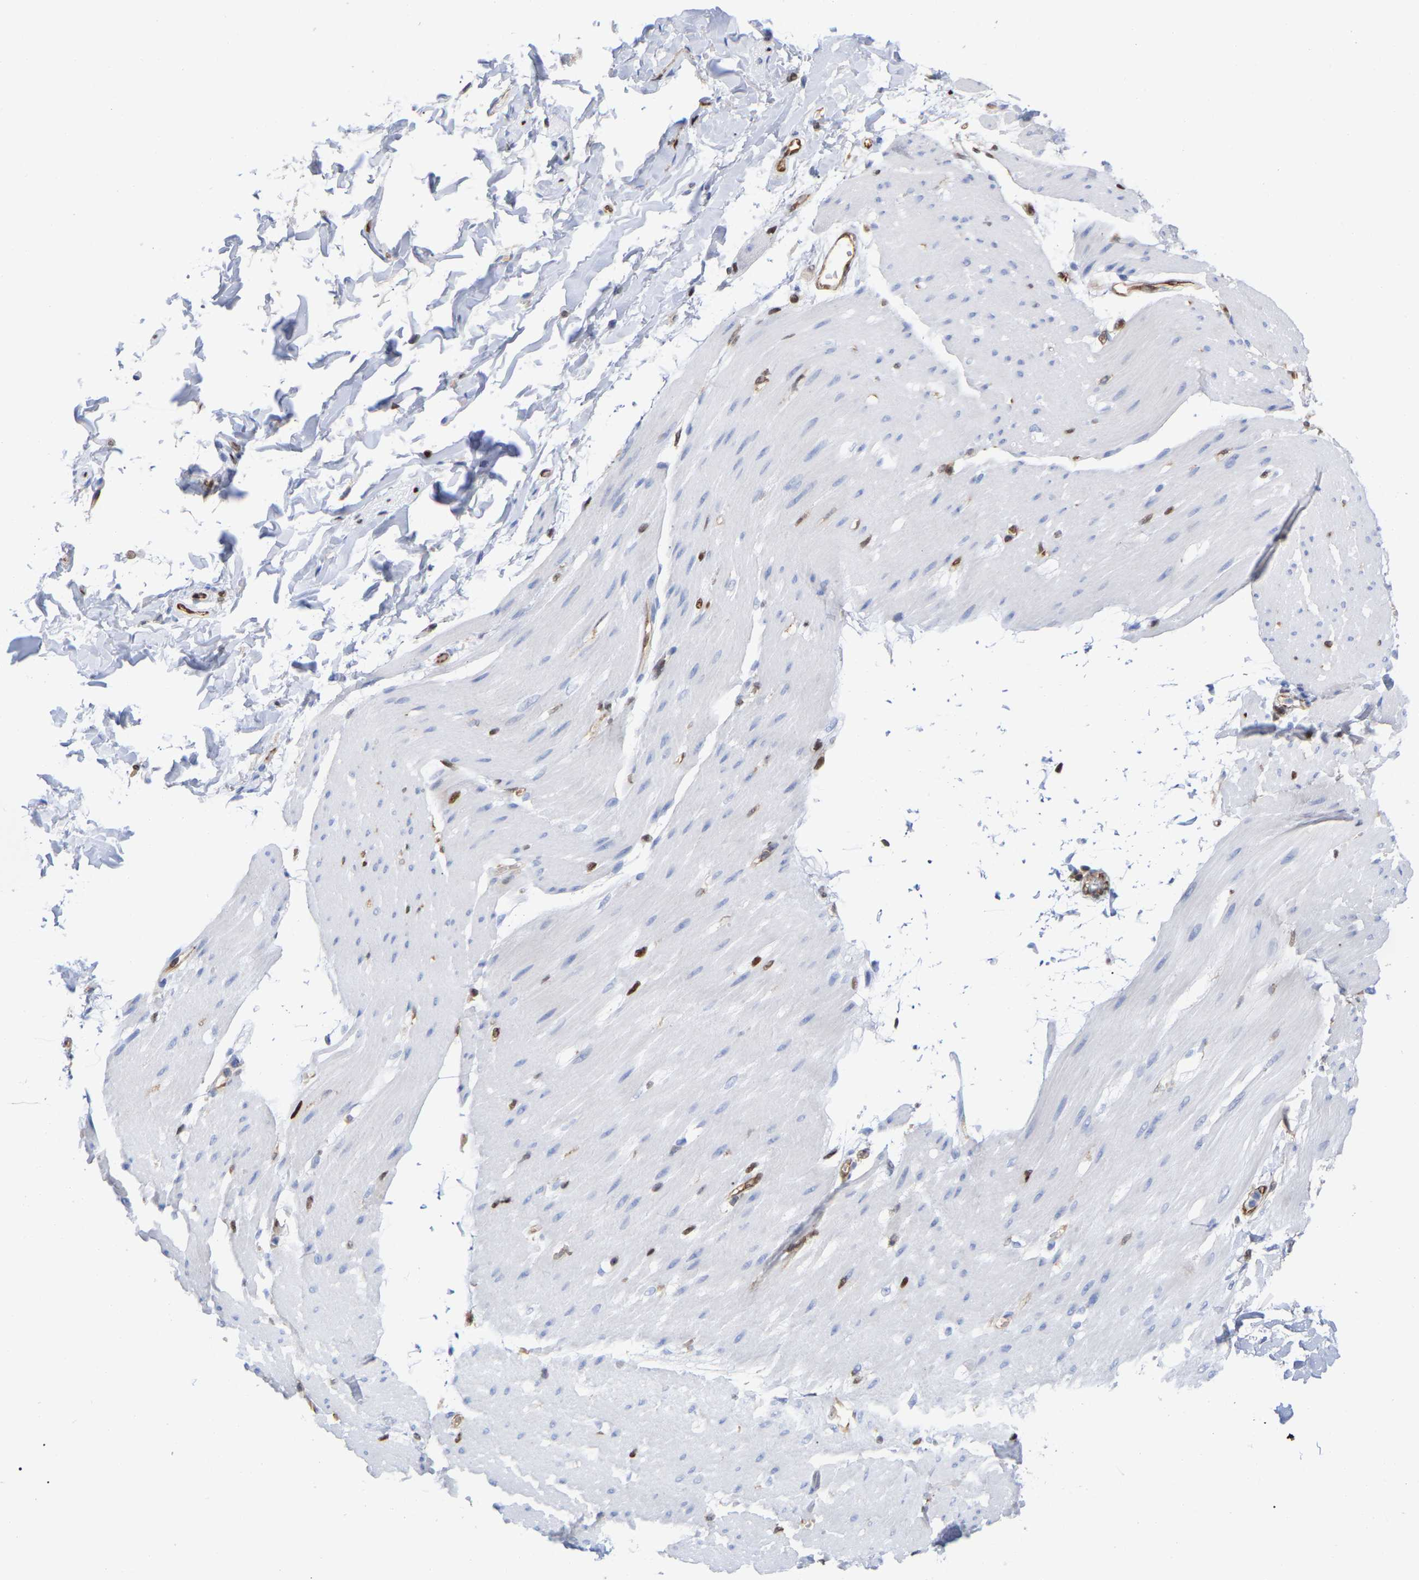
{"staining": {"intensity": "weak", "quantity": "<25%", "location": "cytoplasmic/membranous"}, "tissue": "adipose tissue", "cell_type": "Adipocytes", "image_type": "normal", "snomed": [{"axis": "morphology", "description": "Normal tissue, NOS"}, {"axis": "morphology", "description": "Adenocarcinoma, NOS"}, {"axis": "topography", "description": "Duodenum"}, {"axis": "topography", "description": "Peripheral nerve tissue"}], "caption": "Adipocytes are negative for protein expression in normal human adipose tissue. The staining is performed using DAB brown chromogen with nuclei counter-stained in using hematoxylin.", "gene": "GIMAP4", "patient": {"sex": "female", "age": 60}}